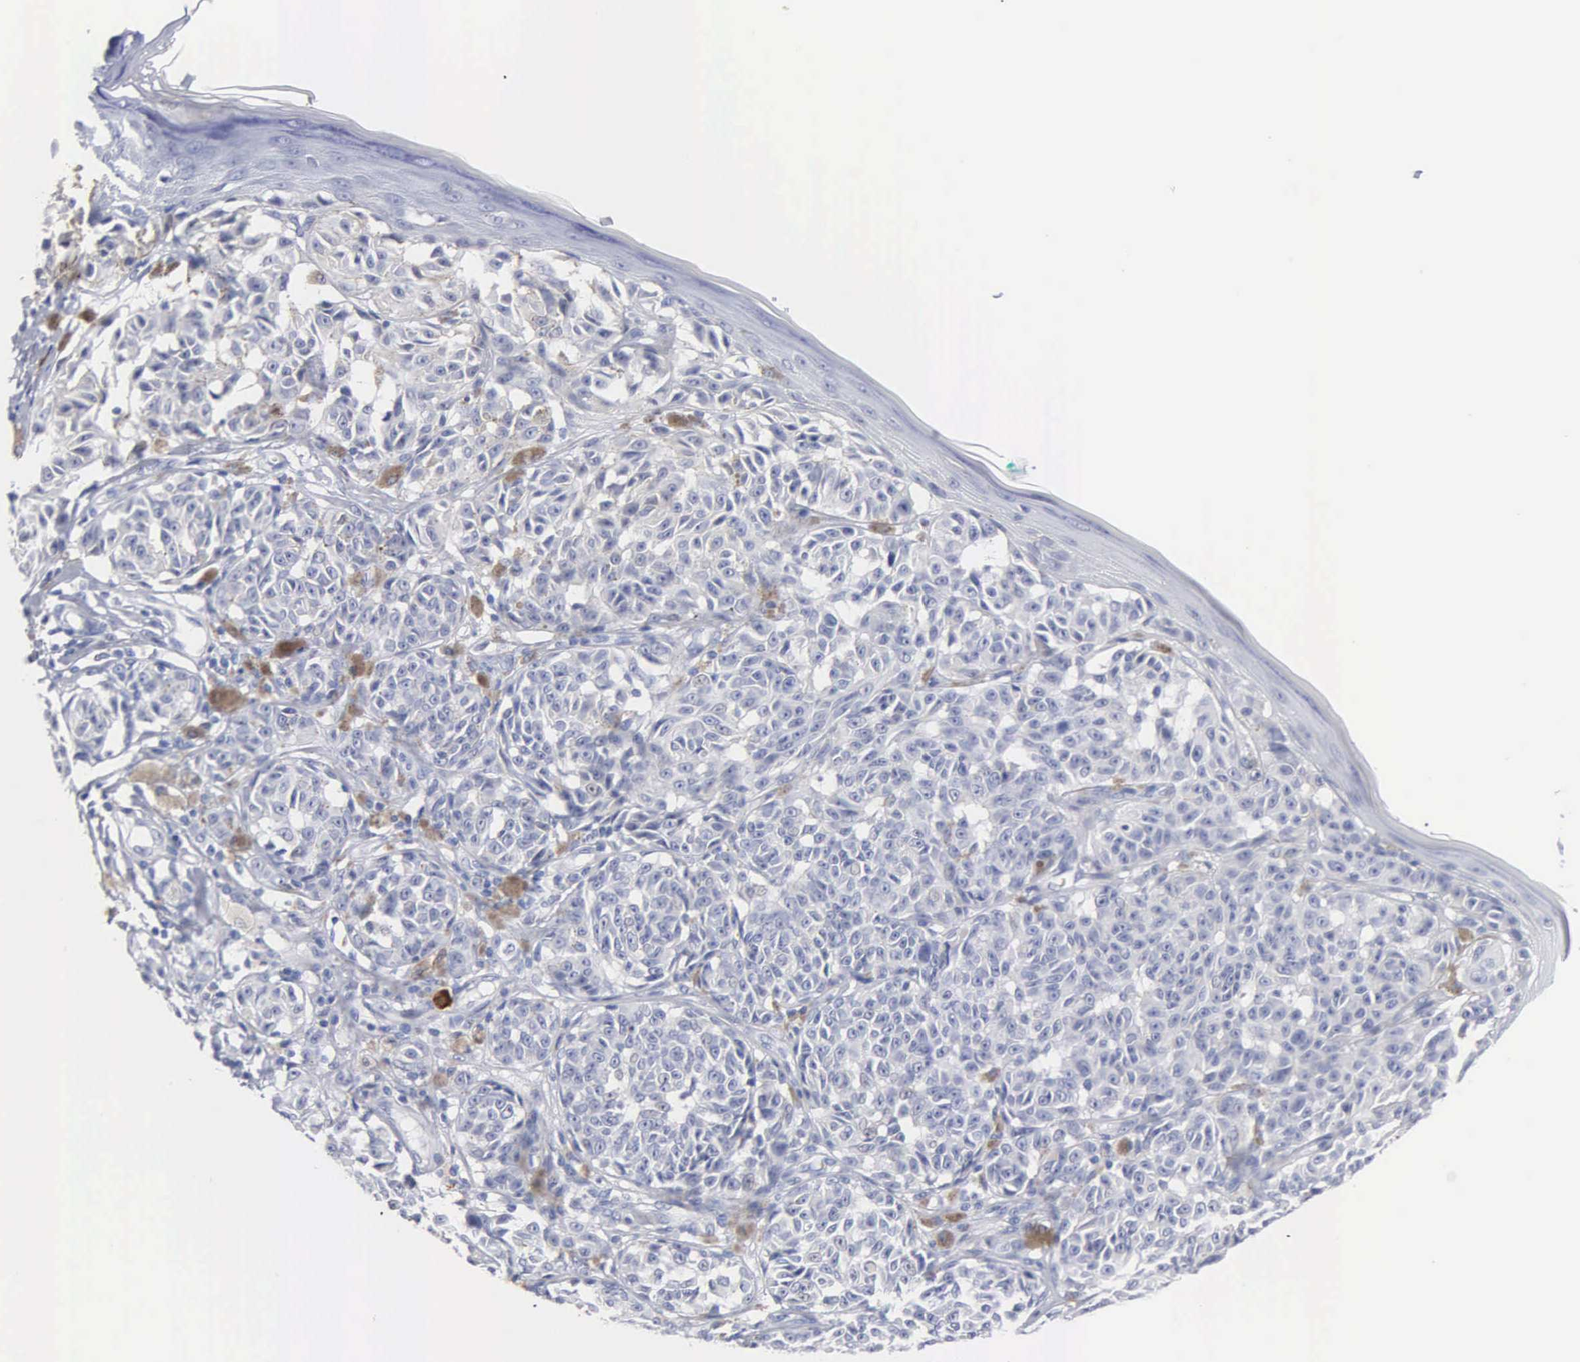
{"staining": {"intensity": "negative", "quantity": "none", "location": "none"}, "tissue": "melanoma", "cell_type": "Tumor cells", "image_type": "cancer", "snomed": [{"axis": "morphology", "description": "Malignant melanoma, NOS"}, {"axis": "topography", "description": "Skin"}], "caption": "A high-resolution histopathology image shows immunohistochemistry staining of melanoma, which reveals no significant positivity in tumor cells. (DAB (3,3'-diaminobenzidine) immunohistochemistry (IHC), high magnification).", "gene": "ASPHD2", "patient": {"sex": "male", "age": 49}}